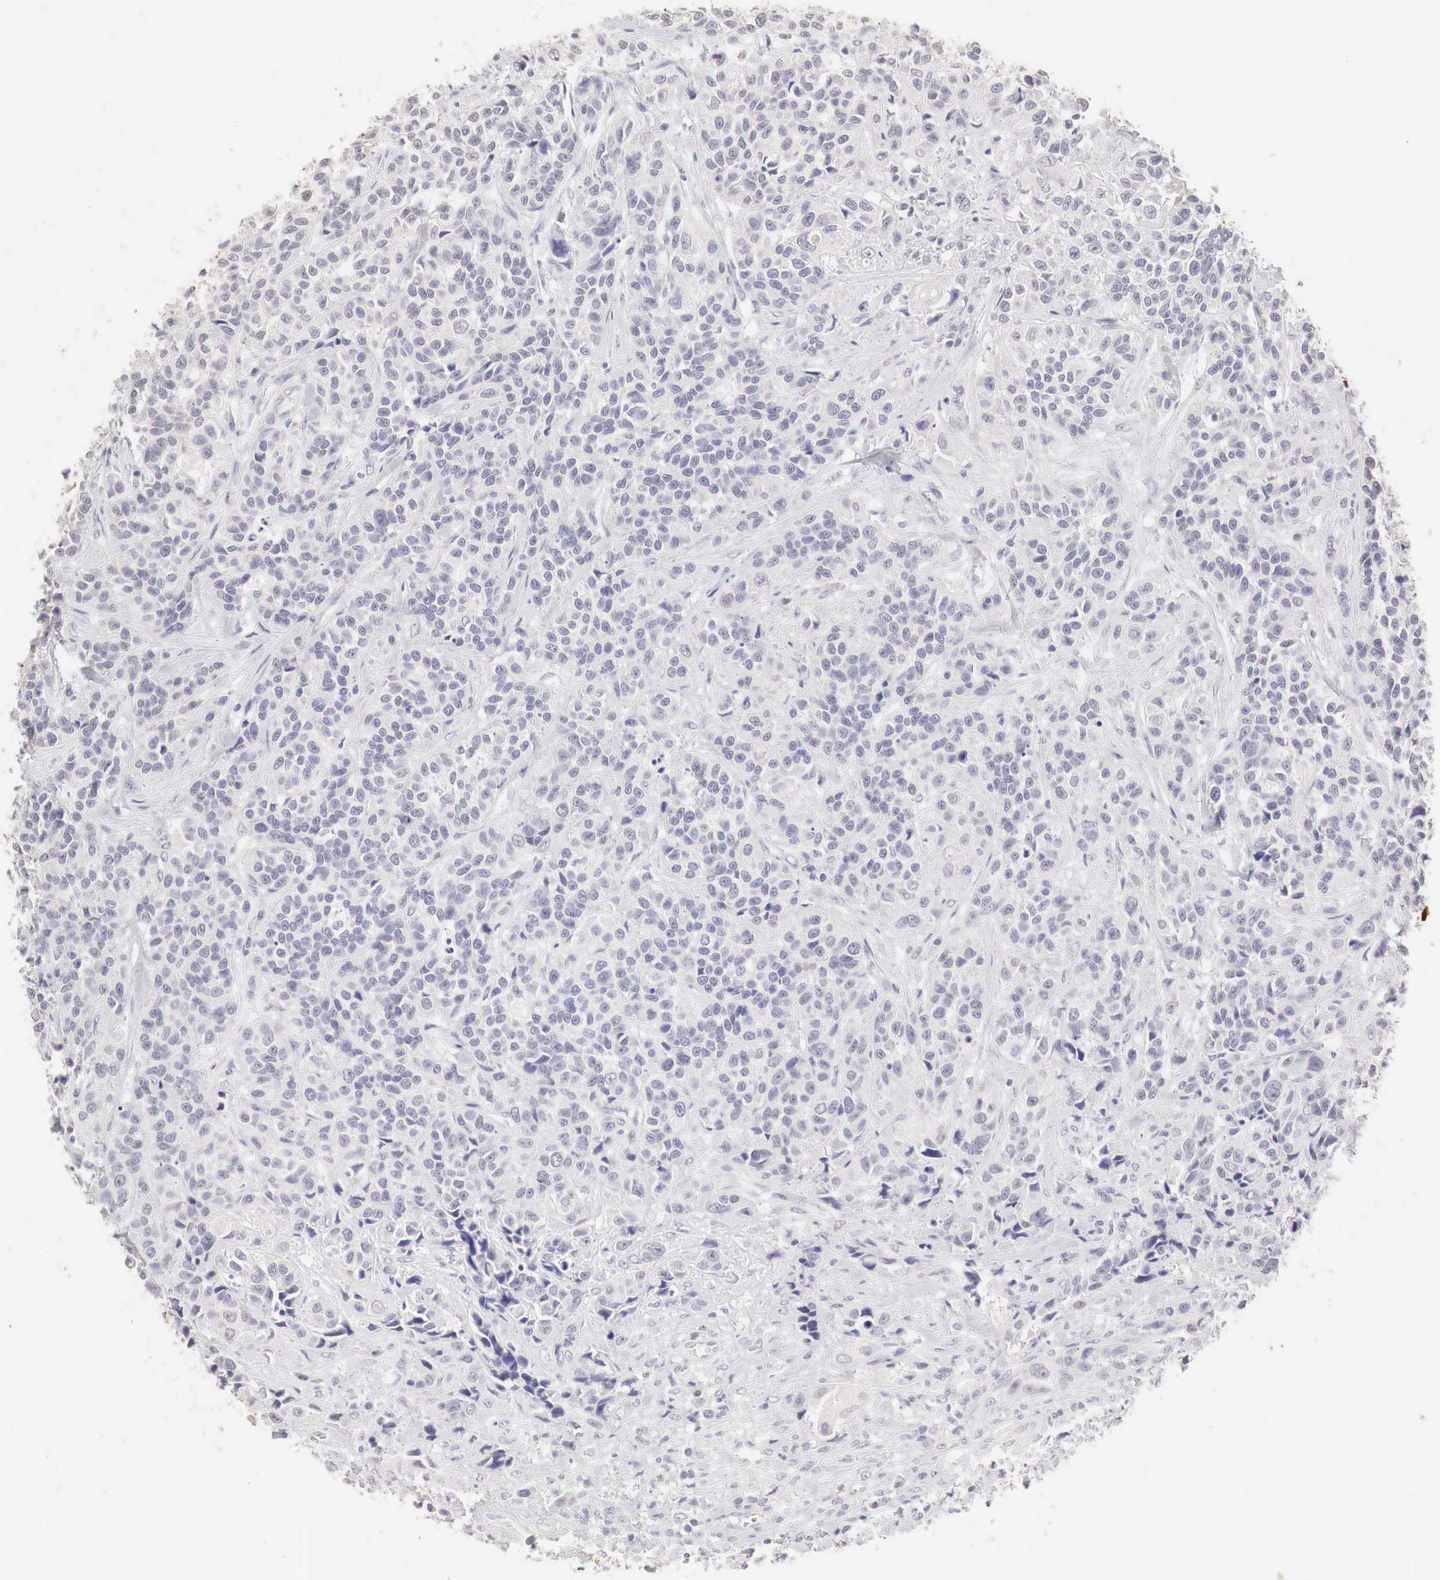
{"staining": {"intensity": "negative", "quantity": "none", "location": "none"}, "tissue": "urothelial cancer", "cell_type": "Tumor cells", "image_type": "cancer", "snomed": [{"axis": "morphology", "description": "Urothelial carcinoma, High grade"}, {"axis": "topography", "description": "Urinary bladder"}], "caption": "DAB (3,3'-diaminobenzidine) immunohistochemical staining of human urothelial carcinoma (high-grade) demonstrates no significant staining in tumor cells.", "gene": "OTC", "patient": {"sex": "female", "age": 81}}